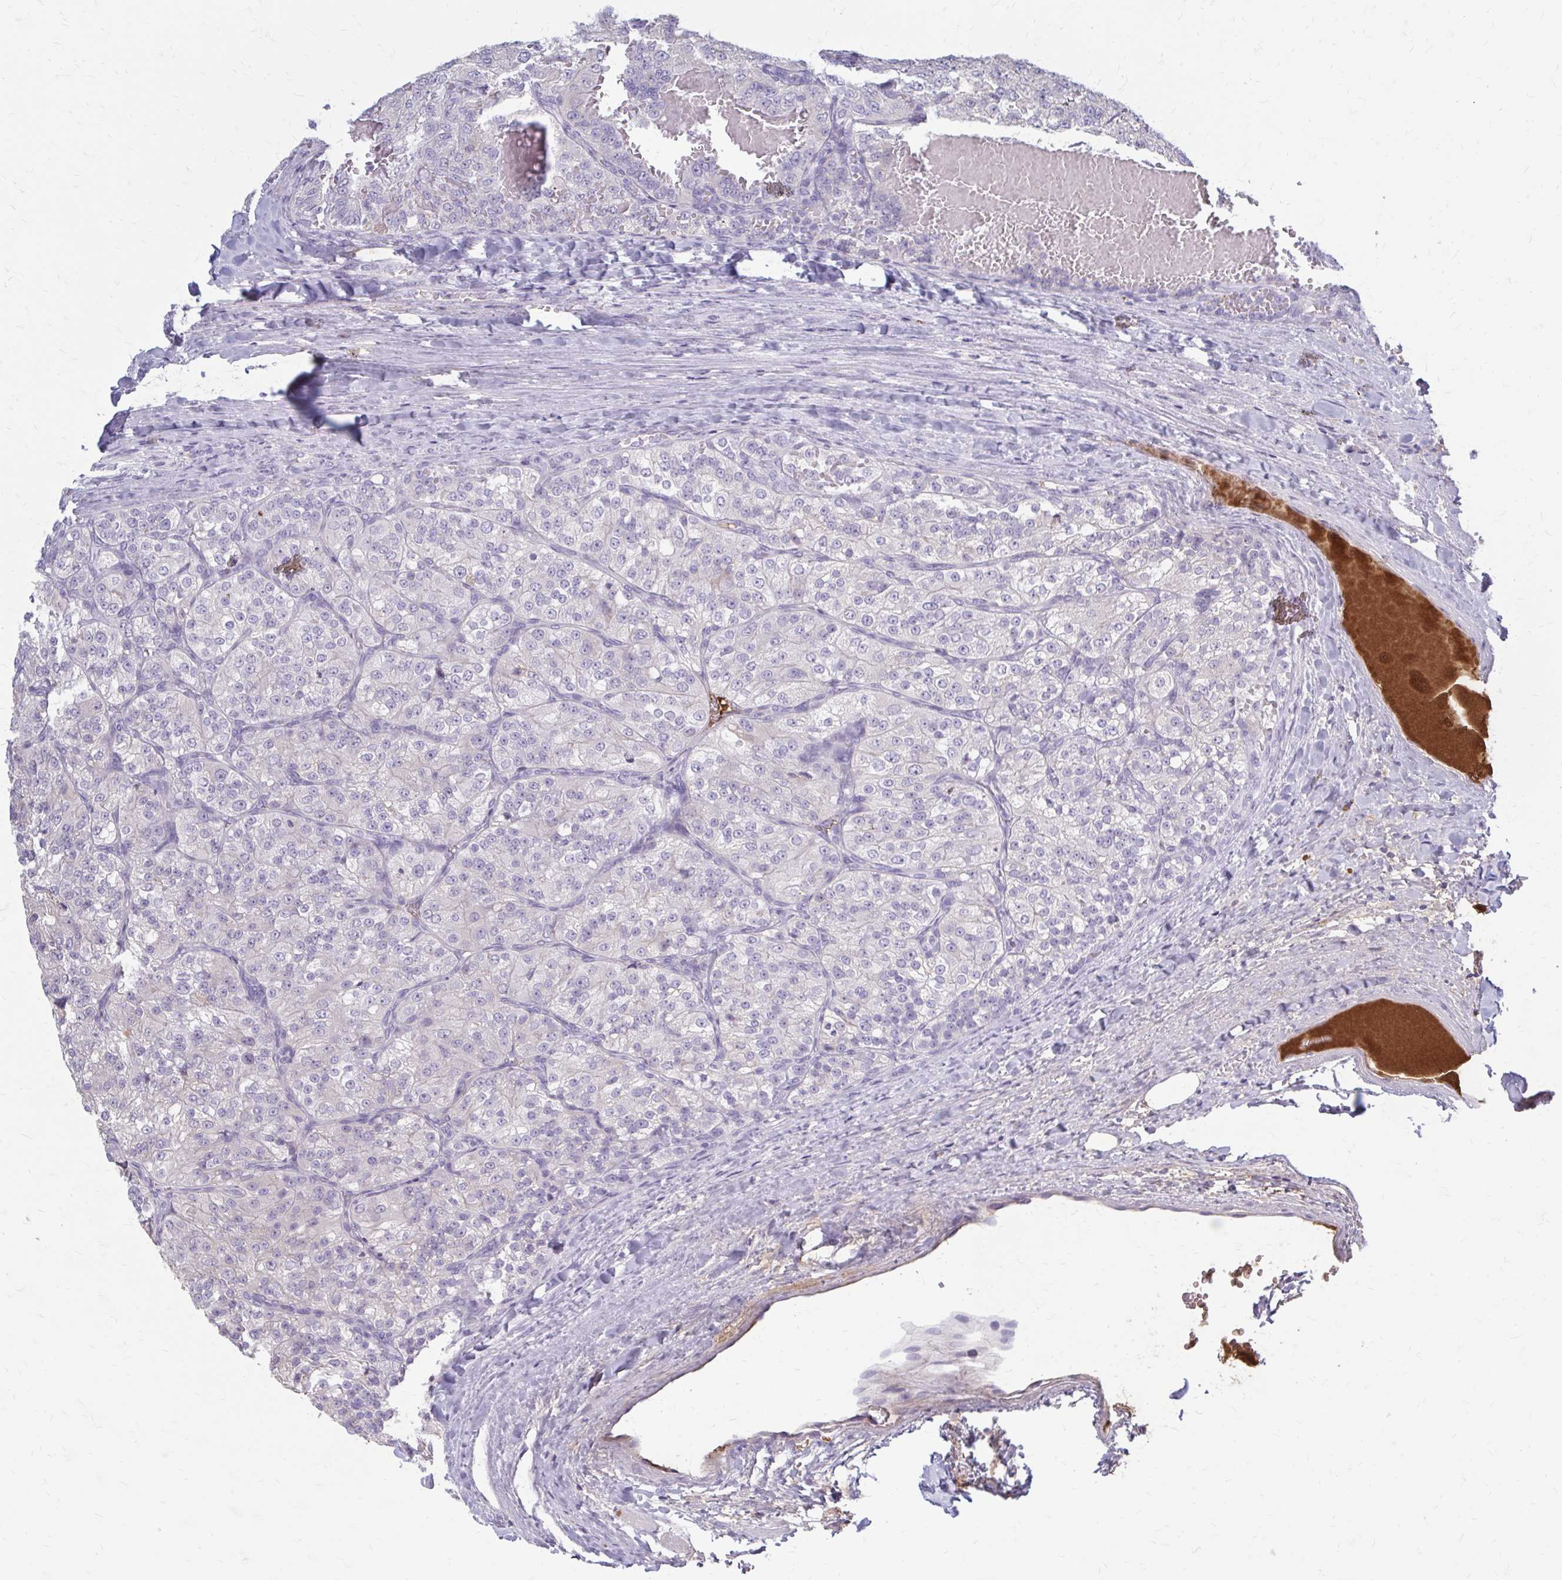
{"staining": {"intensity": "negative", "quantity": "none", "location": "none"}, "tissue": "renal cancer", "cell_type": "Tumor cells", "image_type": "cancer", "snomed": [{"axis": "morphology", "description": "Adenocarcinoma, NOS"}, {"axis": "topography", "description": "Kidney"}], "caption": "Tumor cells show no significant positivity in renal cancer. (Stains: DAB IHC with hematoxylin counter stain, Microscopy: brightfield microscopy at high magnification).", "gene": "SERPIND1", "patient": {"sex": "female", "age": 63}}